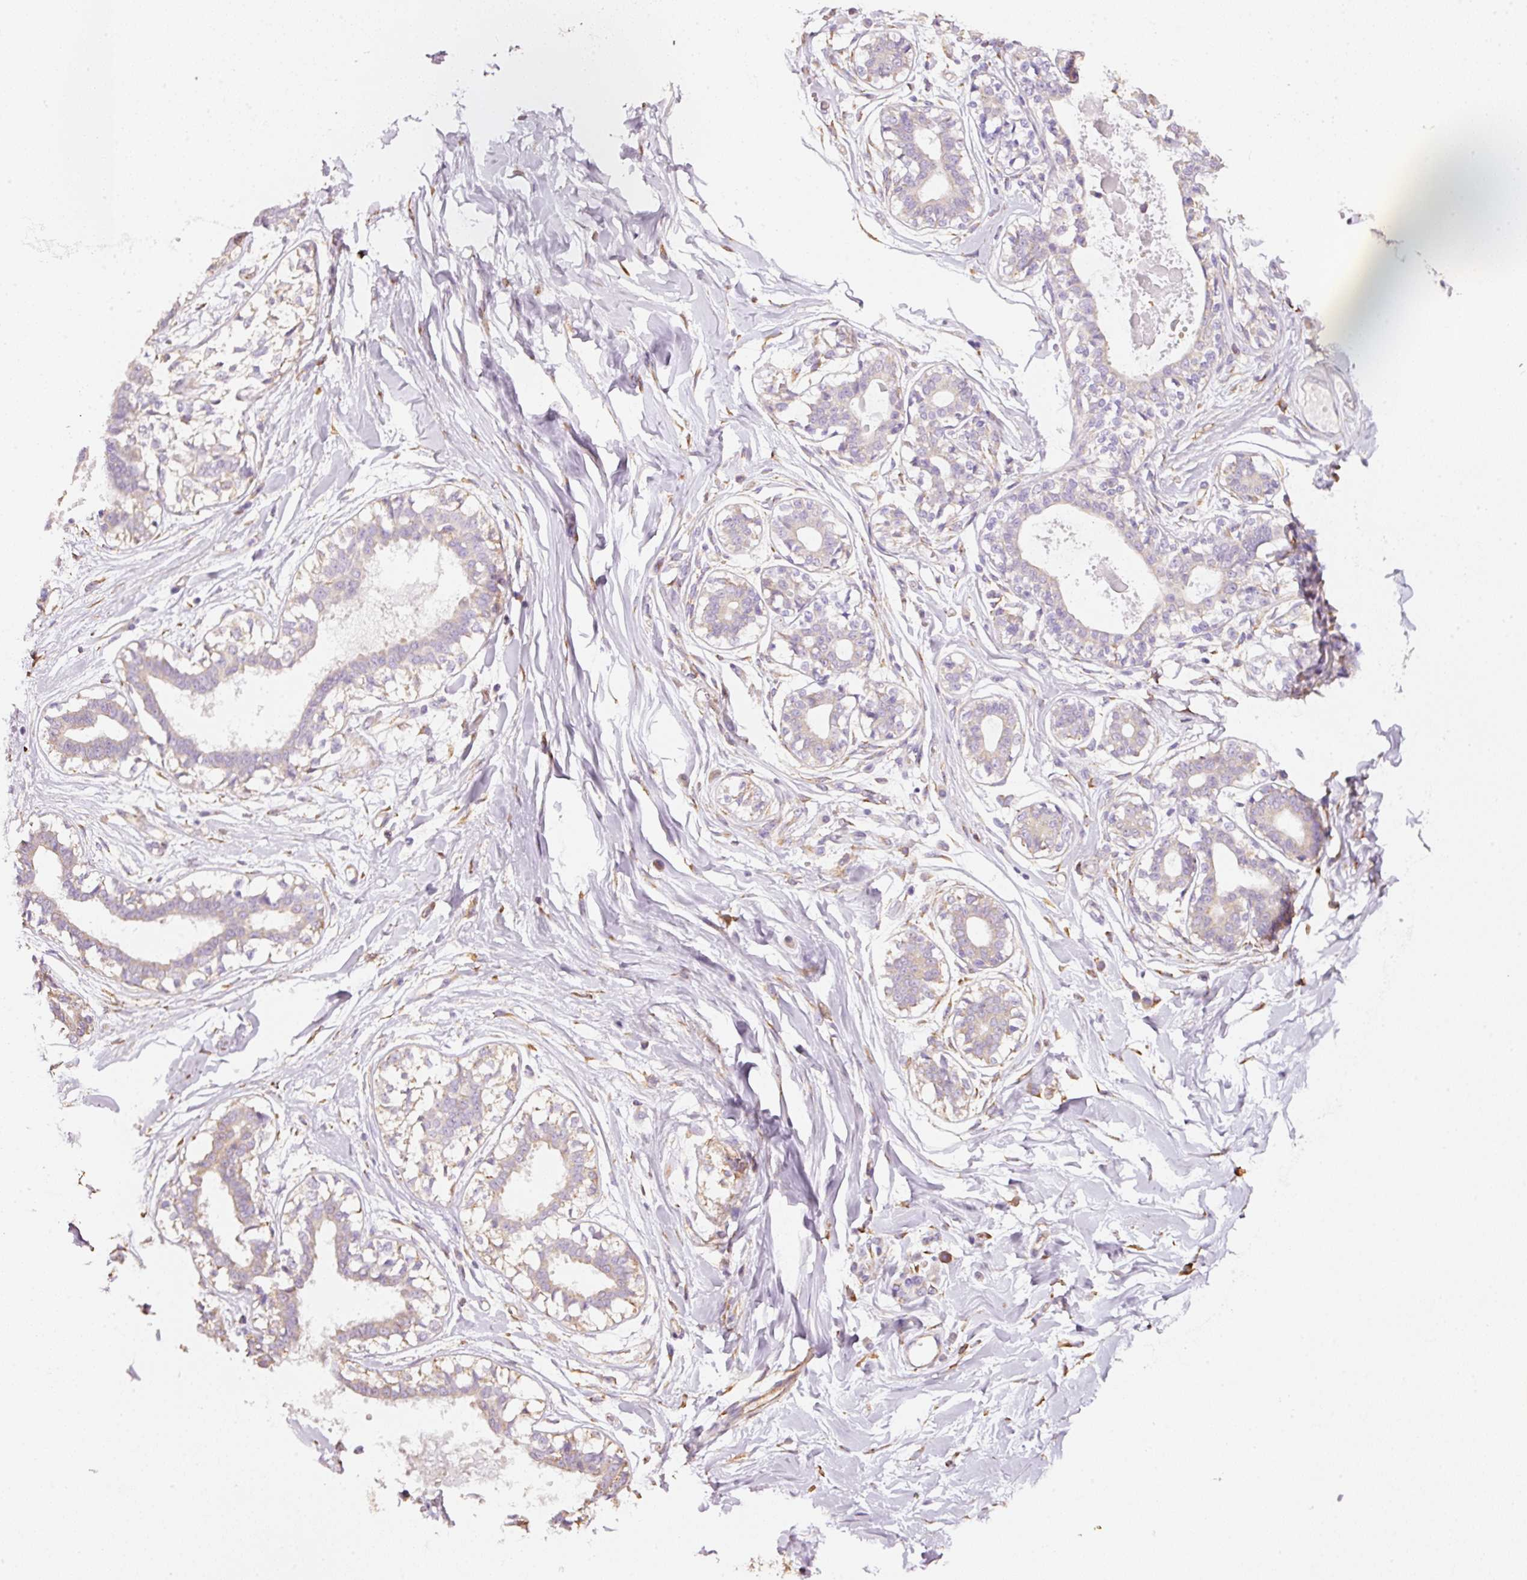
{"staining": {"intensity": "negative", "quantity": "none", "location": "none"}, "tissue": "breast", "cell_type": "Adipocytes", "image_type": "normal", "snomed": [{"axis": "morphology", "description": "Normal tissue, NOS"}, {"axis": "topography", "description": "Breast"}], "caption": "Immunohistochemistry of benign human breast shows no expression in adipocytes. The staining was performed using DAB (3,3'-diaminobenzidine) to visualize the protein expression in brown, while the nuclei were stained in blue with hematoxylin (Magnification: 20x).", "gene": "GCG", "patient": {"sex": "female", "age": 45}}